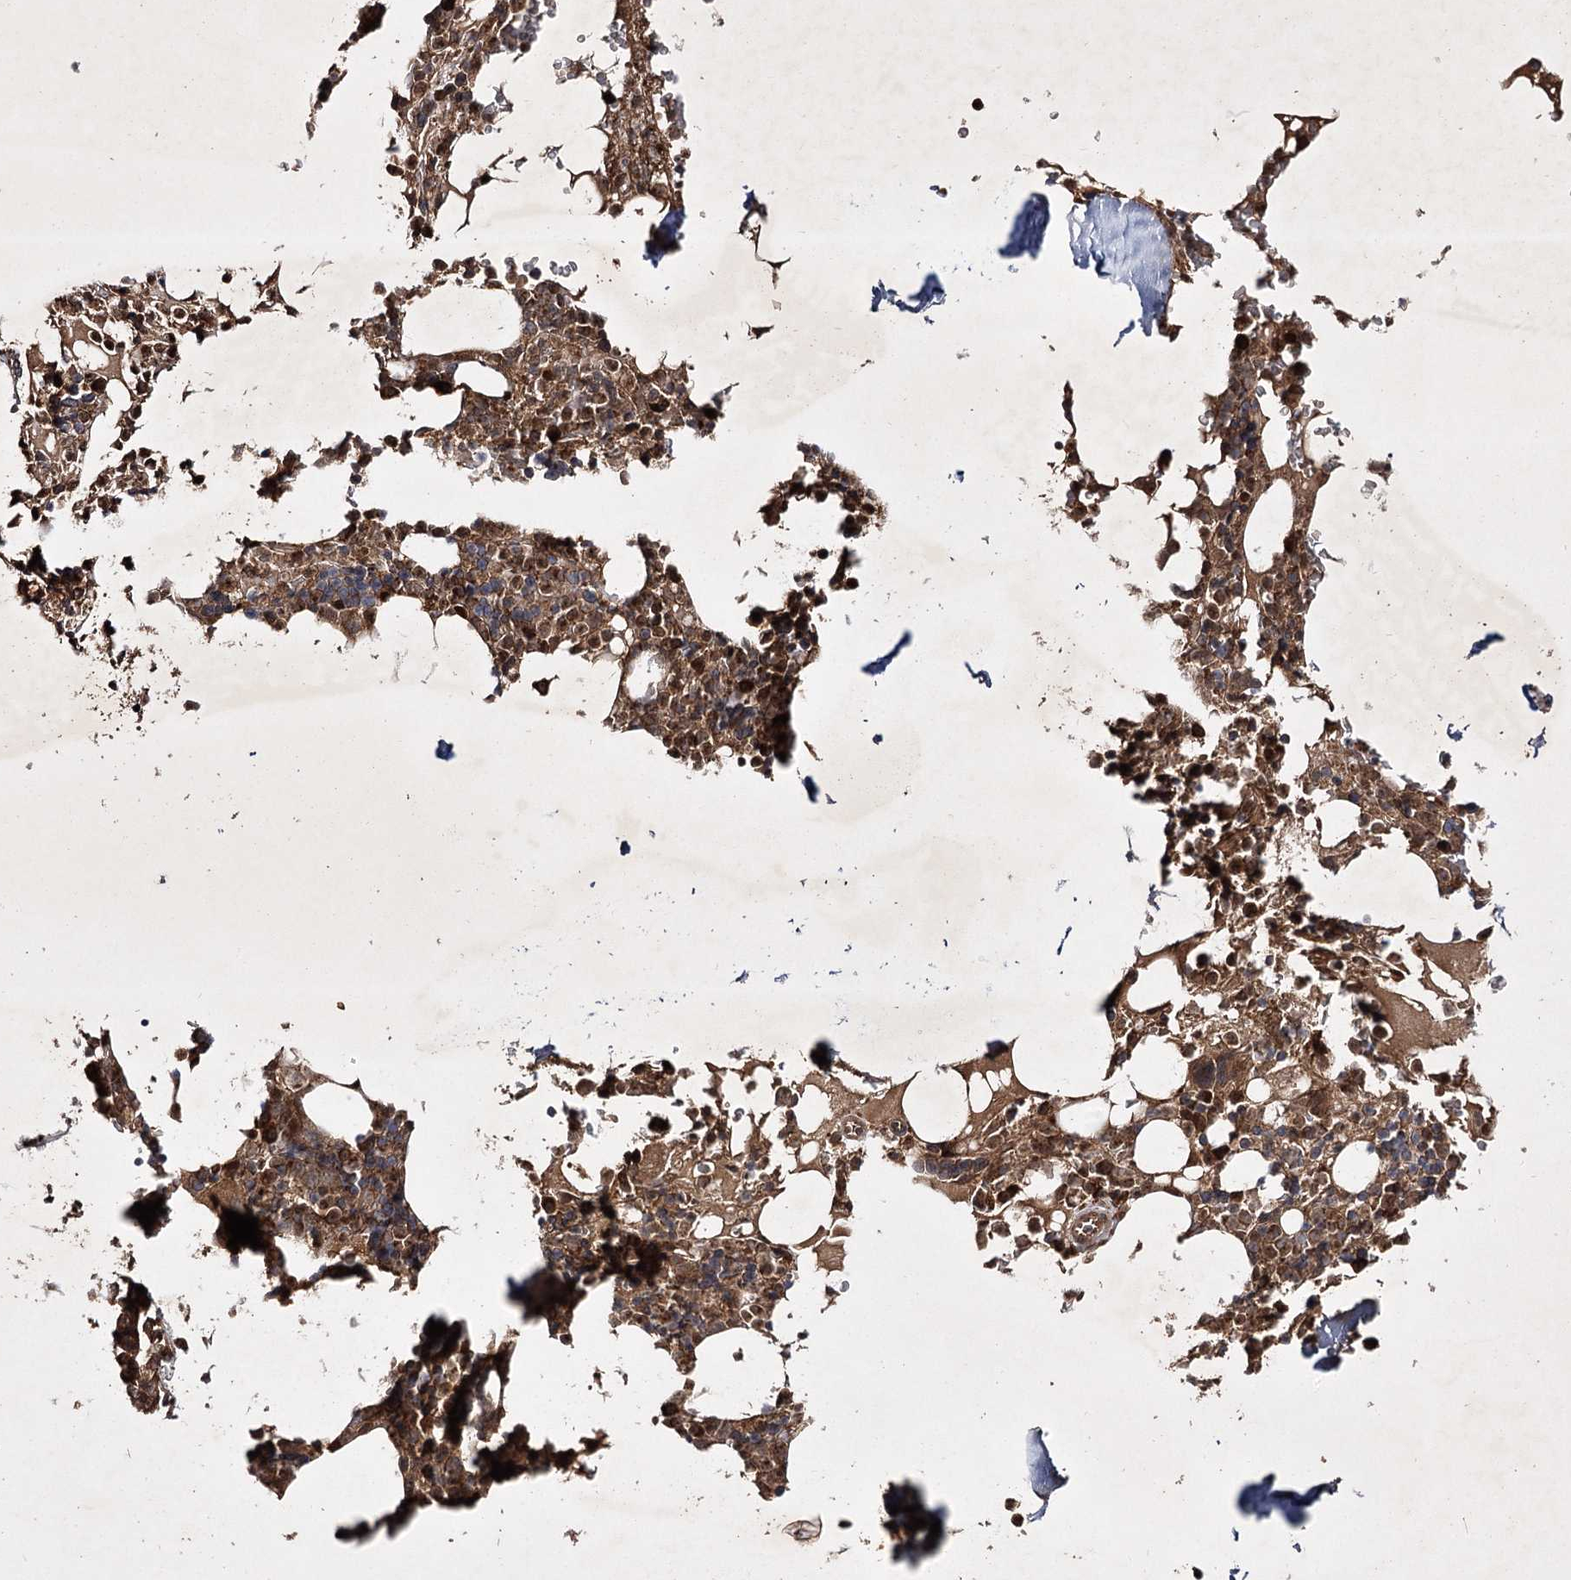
{"staining": {"intensity": "strong", "quantity": "25%-75%", "location": "cytoplasmic/membranous,nuclear"}, "tissue": "bone marrow", "cell_type": "Hematopoietic cells", "image_type": "normal", "snomed": [{"axis": "morphology", "description": "Normal tissue, NOS"}, {"axis": "topography", "description": "Bone marrow"}], "caption": "IHC histopathology image of benign bone marrow: bone marrow stained using IHC demonstrates high levels of strong protein expression localized specifically in the cytoplasmic/membranous,nuclear of hematopoietic cells, appearing as a cytoplasmic/membranous,nuclear brown color.", "gene": "DNAJC13", "patient": {"sex": "male", "age": 58}}